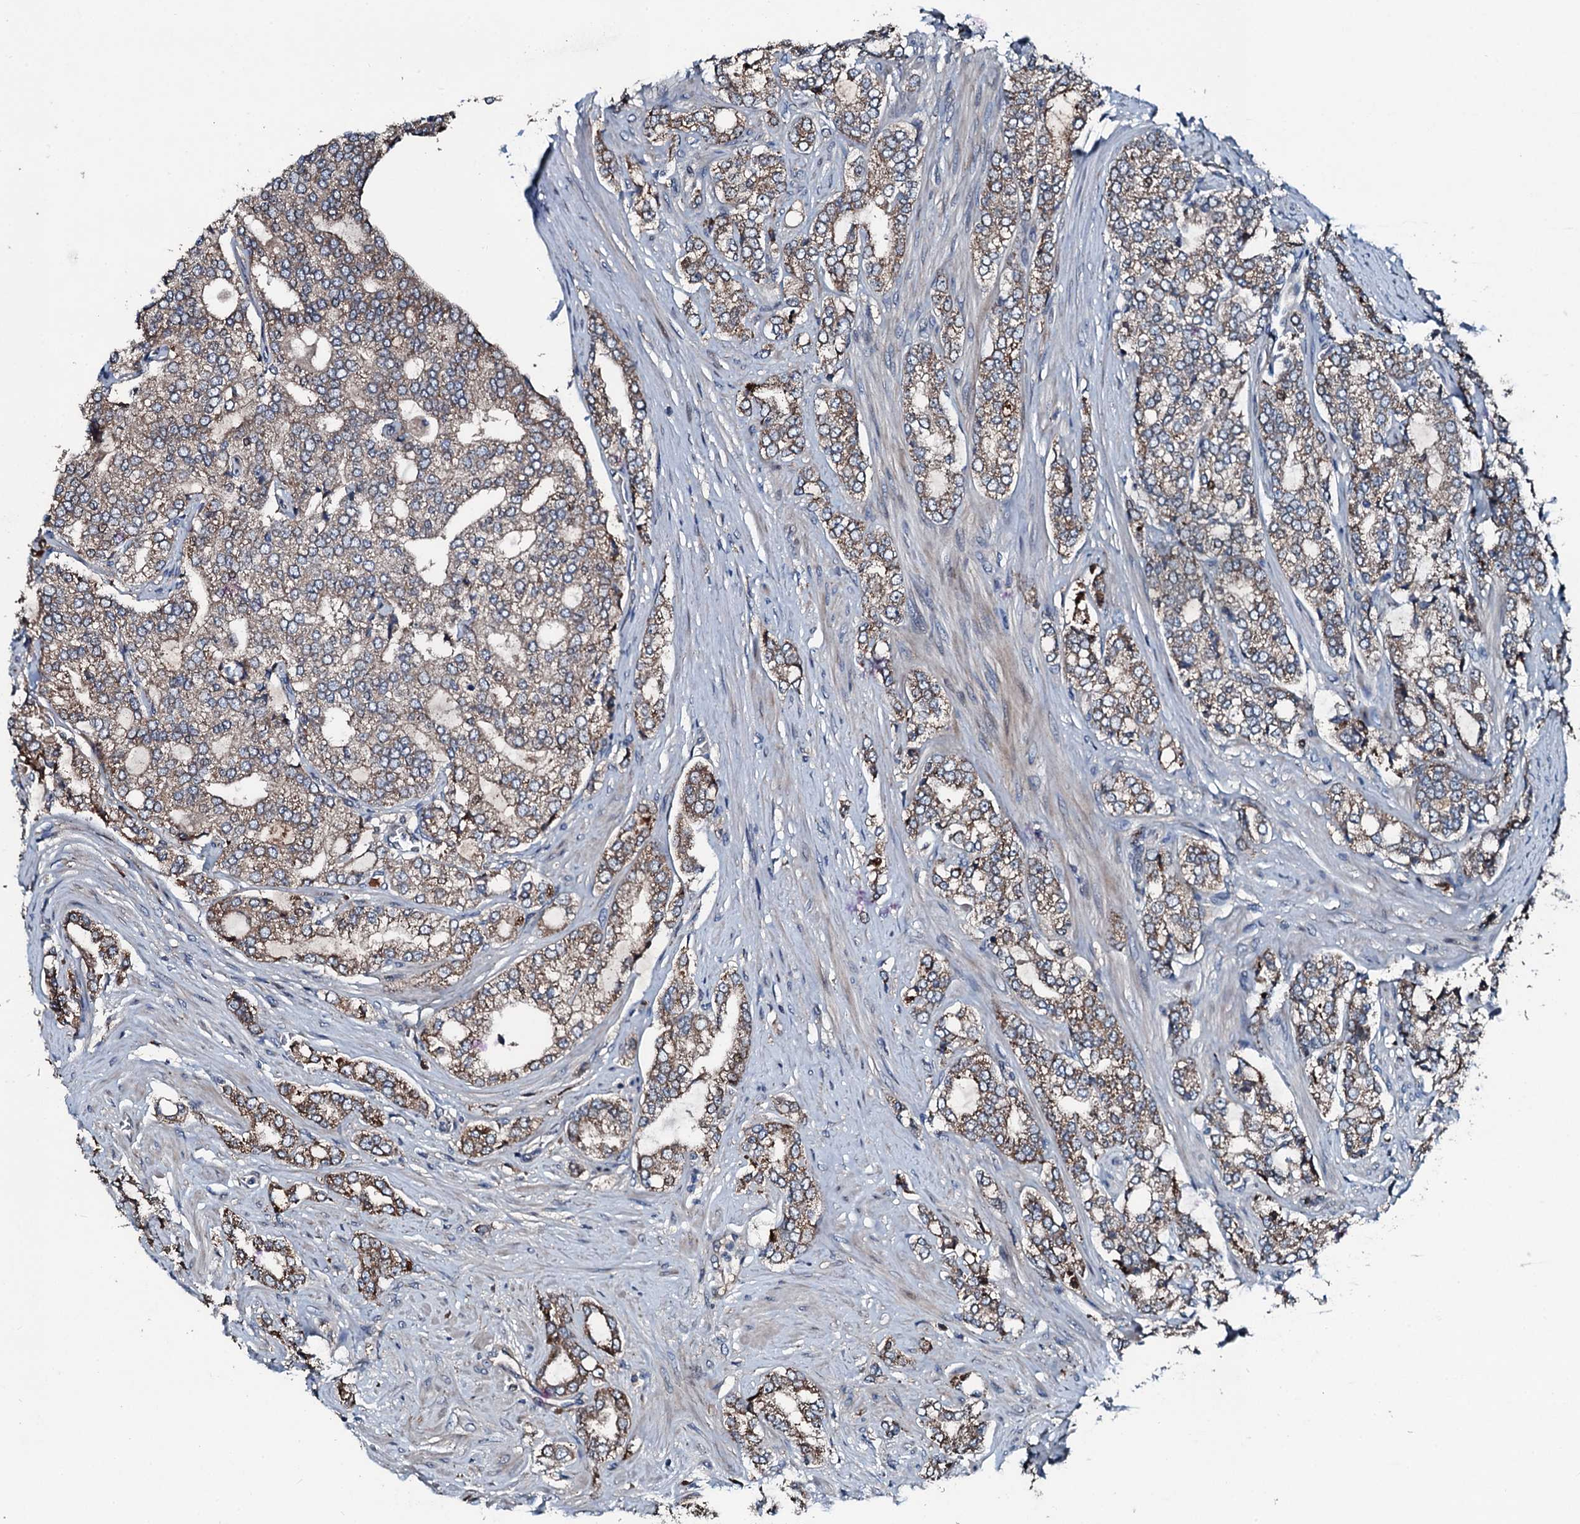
{"staining": {"intensity": "moderate", "quantity": "25%-75%", "location": "cytoplasmic/membranous"}, "tissue": "prostate cancer", "cell_type": "Tumor cells", "image_type": "cancer", "snomed": [{"axis": "morphology", "description": "Adenocarcinoma, High grade"}, {"axis": "topography", "description": "Prostate"}], "caption": "Moderate cytoplasmic/membranous protein expression is identified in about 25%-75% of tumor cells in prostate cancer.", "gene": "AARS1", "patient": {"sex": "male", "age": 64}}